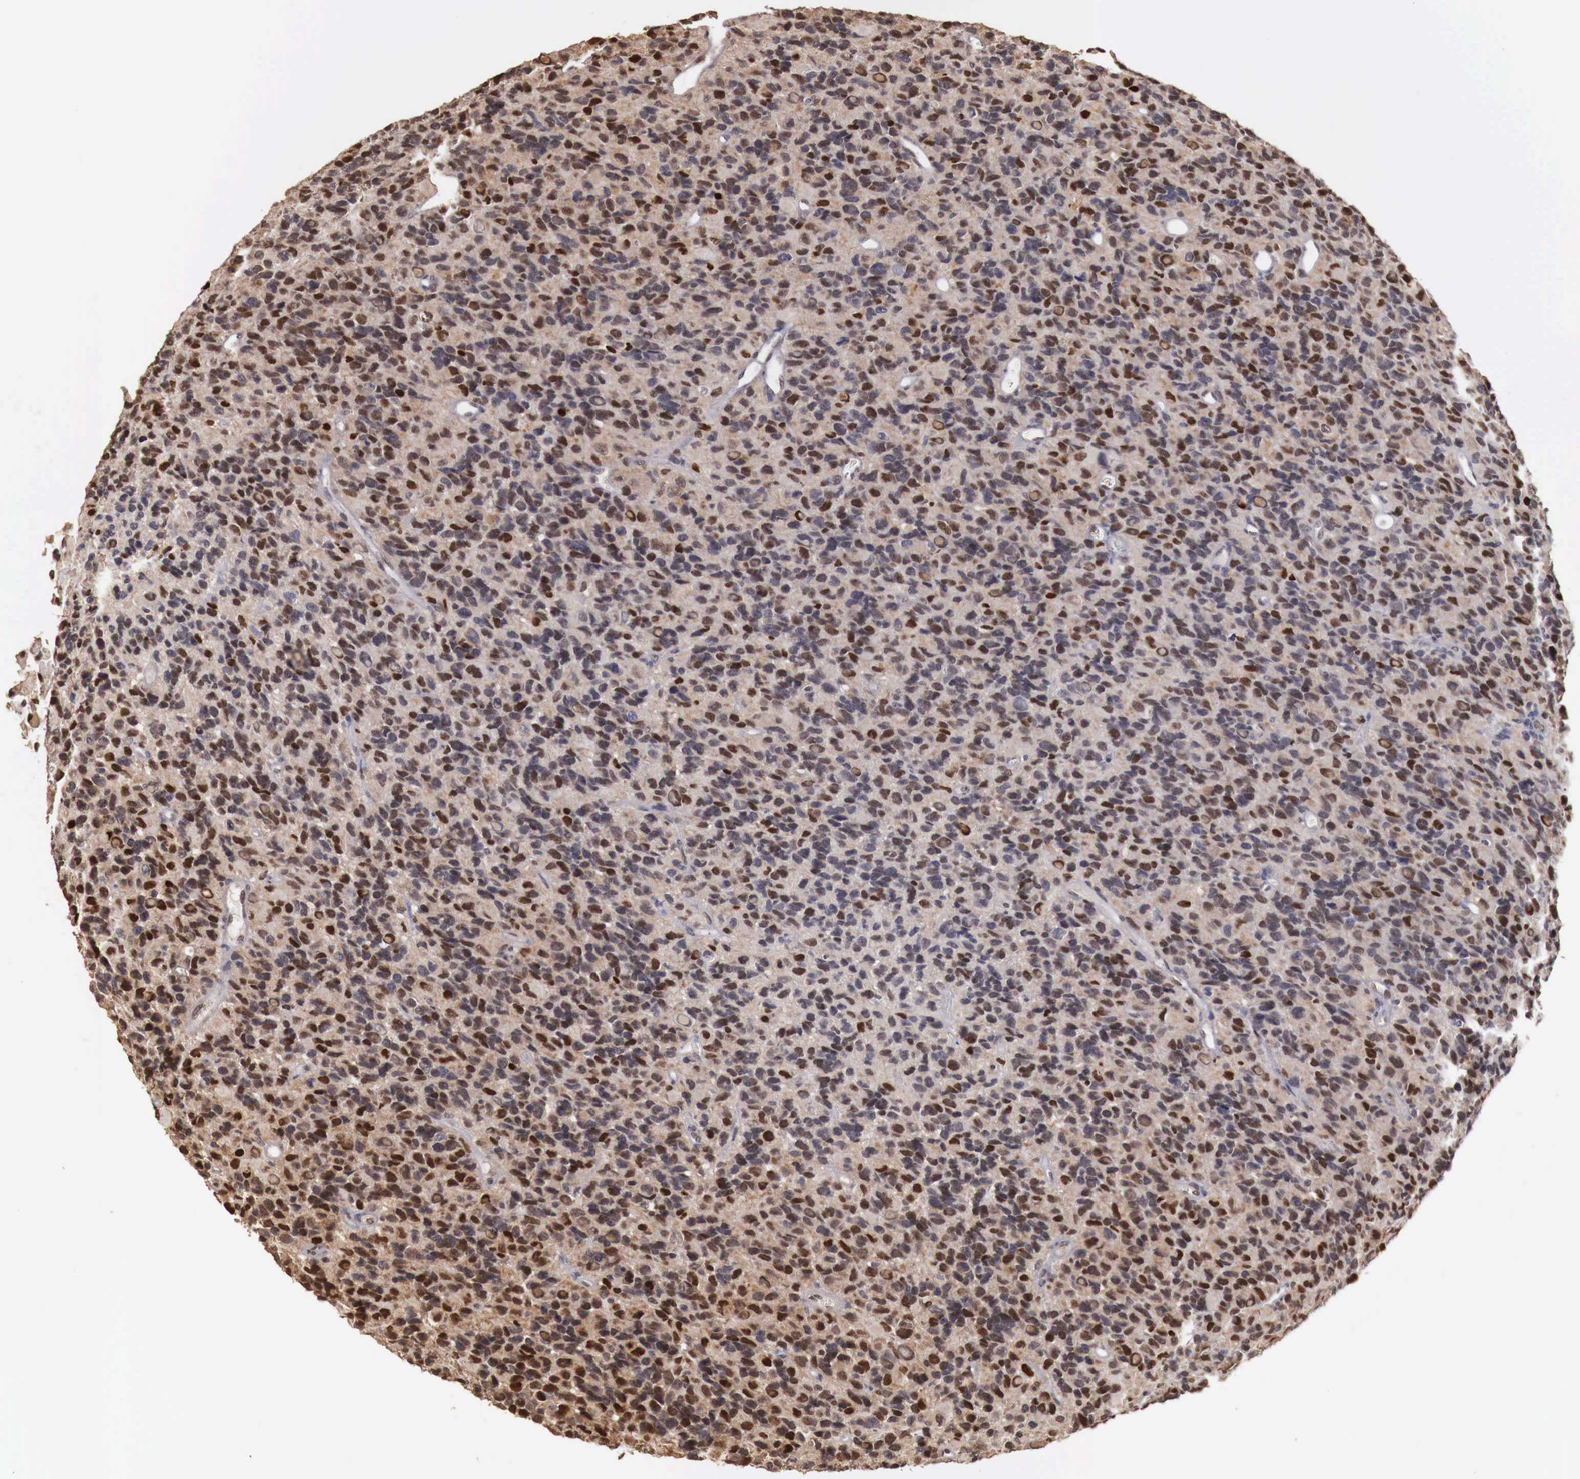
{"staining": {"intensity": "strong", "quantity": "25%-75%", "location": "nuclear"}, "tissue": "glioma", "cell_type": "Tumor cells", "image_type": "cancer", "snomed": [{"axis": "morphology", "description": "Glioma, malignant, High grade"}, {"axis": "topography", "description": "Brain"}], "caption": "IHC of human glioma demonstrates high levels of strong nuclear staining in approximately 25%-75% of tumor cells.", "gene": "KHDRBS2", "patient": {"sex": "male", "age": 77}}